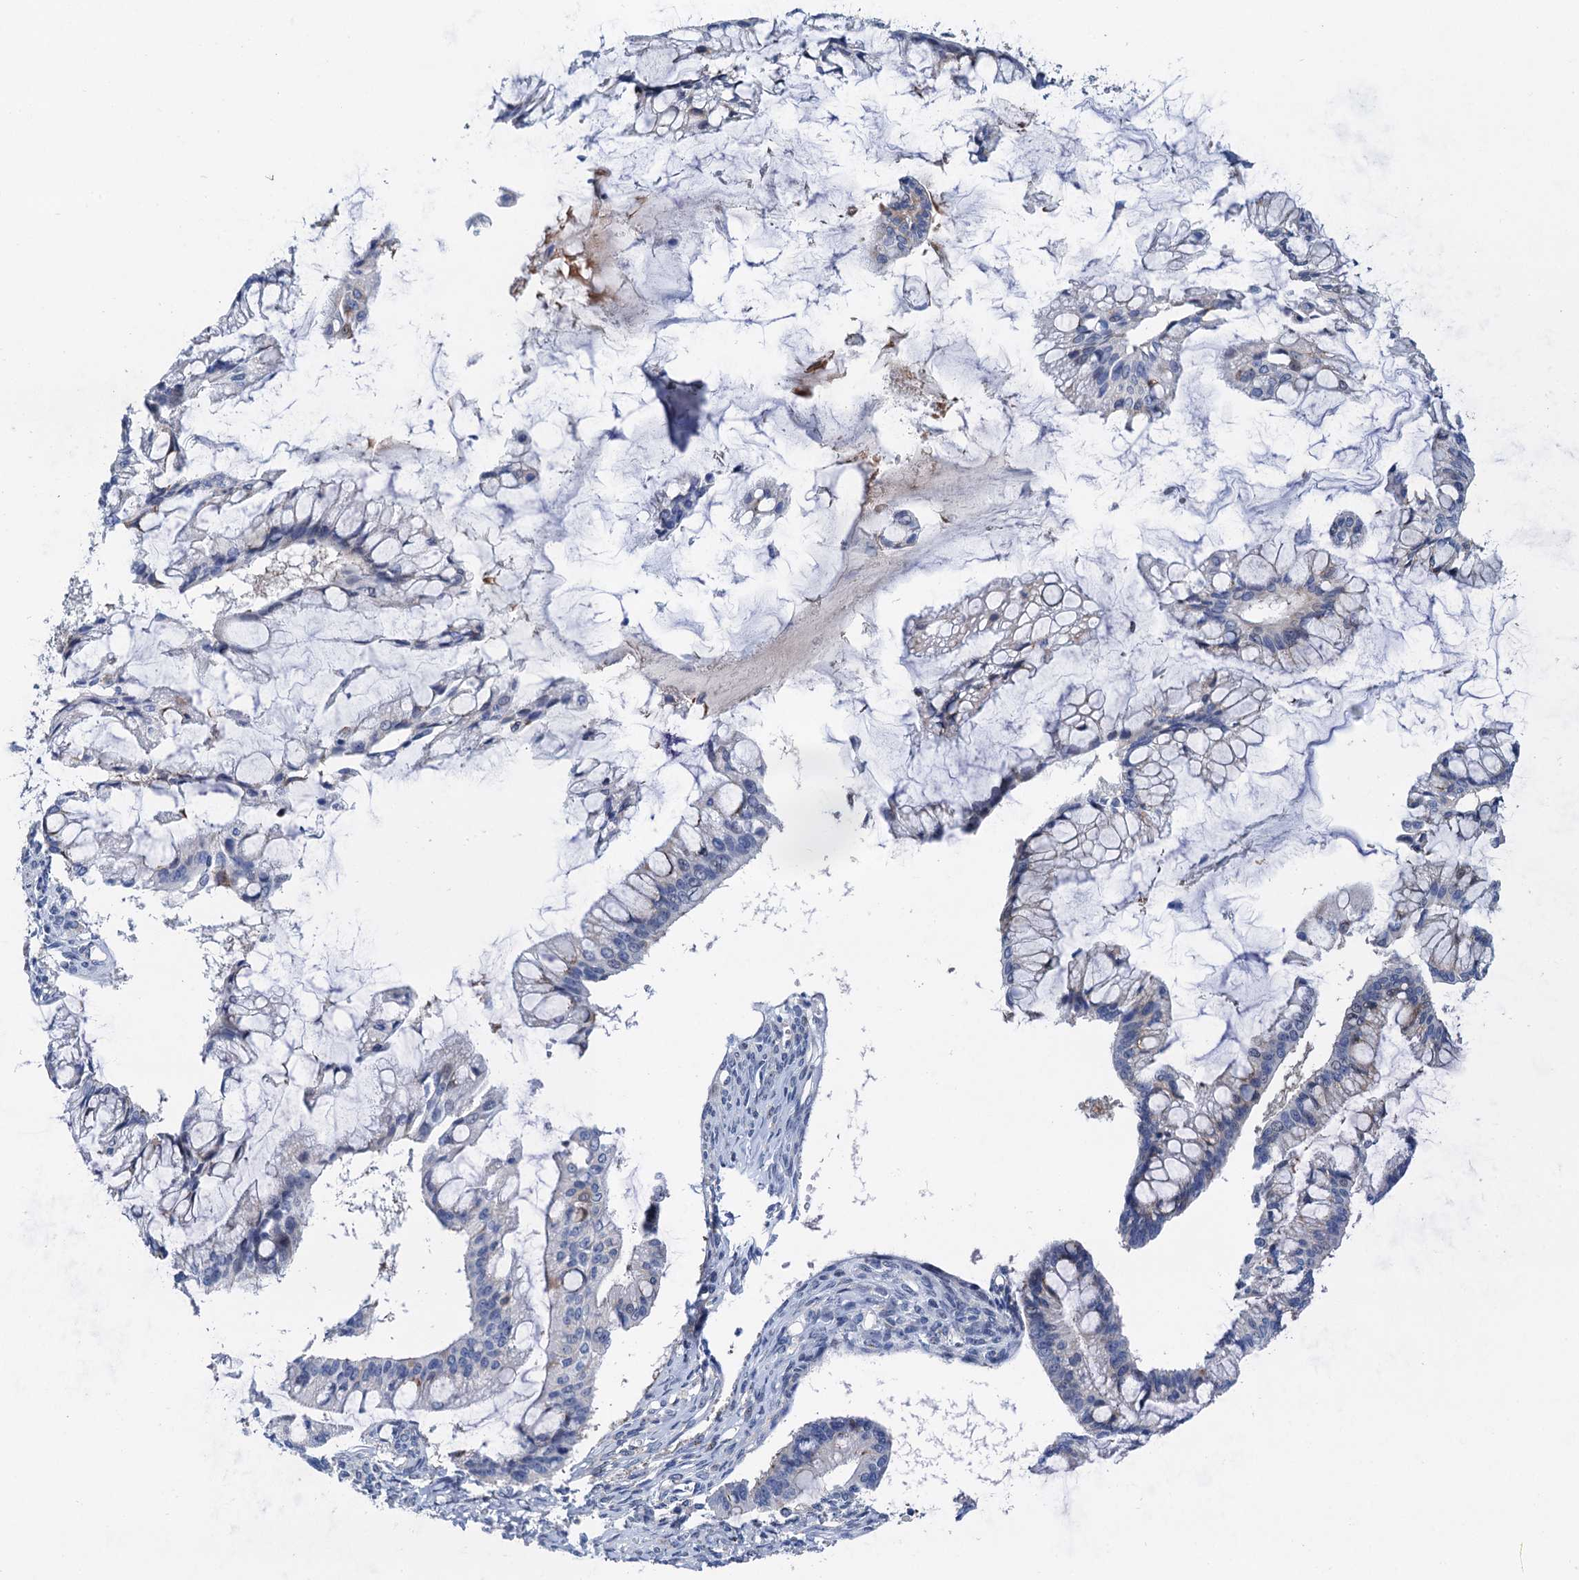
{"staining": {"intensity": "negative", "quantity": "none", "location": "none"}, "tissue": "ovarian cancer", "cell_type": "Tumor cells", "image_type": "cancer", "snomed": [{"axis": "morphology", "description": "Cystadenocarcinoma, mucinous, NOS"}, {"axis": "topography", "description": "Ovary"}], "caption": "Immunohistochemical staining of ovarian cancer exhibits no significant positivity in tumor cells.", "gene": "NBEA", "patient": {"sex": "female", "age": 73}}